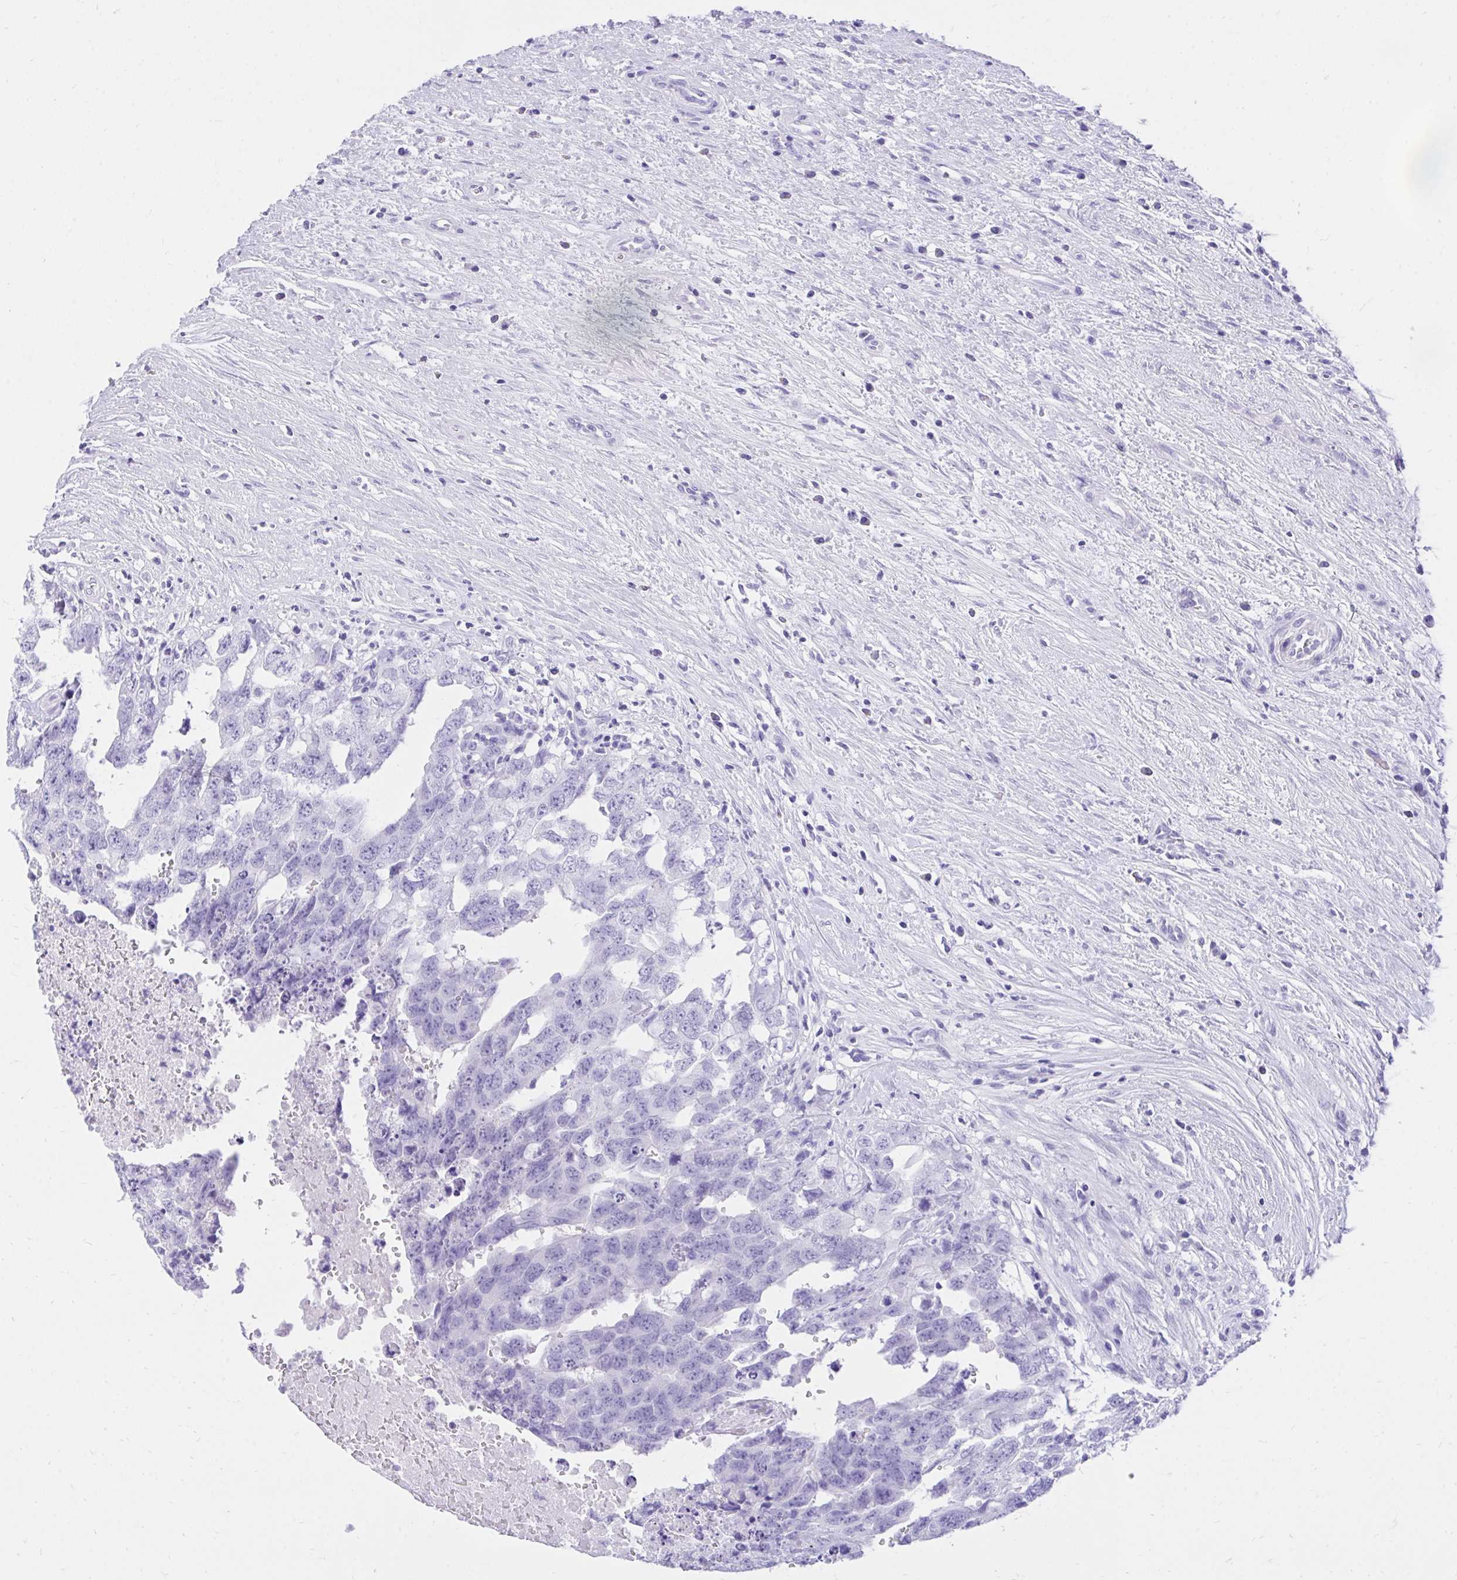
{"staining": {"intensity": "negative", "quantity": "none", "location": "none"}, "tissue": "testis cancer", "cell_type": "Tumor cells", "image_type": "cancer", "snomed": [{"axis": "morphology", "description": "Seminoma, NOS"}, {"axis": "morphology", "description": "Carcinoma, Embryonal, NOS"}, {"axis": "topography", "description": "Testis"}], "caption": "A high-resolution histopathology image shows immunohistochemistry (IHC) staining of testis cancer, which demonstrates no significant expression in tumor cells. (Immunohistochemistry, brightfield microscopy, high magnification).", "gene": "KCNN4", "patient": {"sex": "male", "age": 29}}